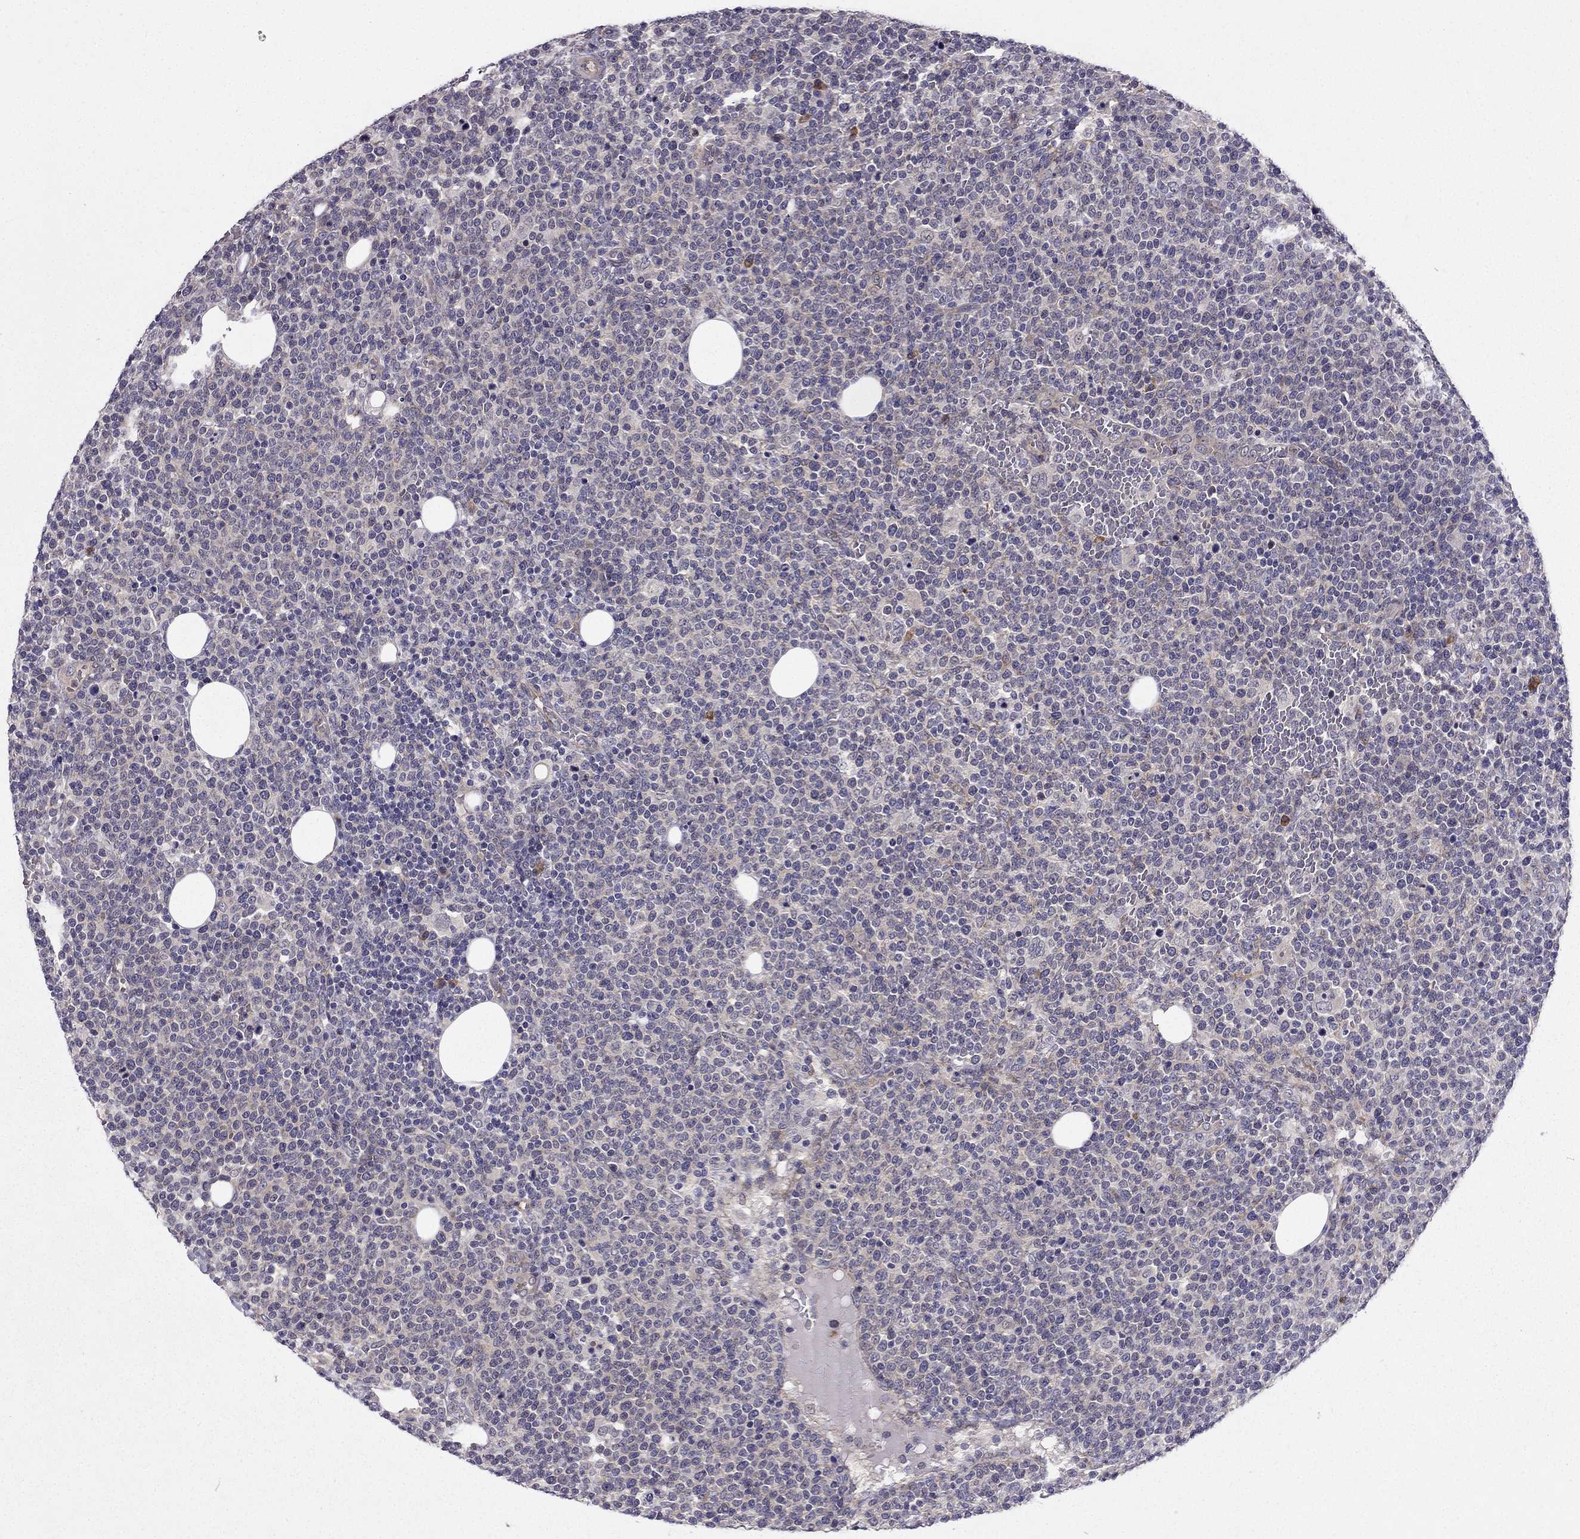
{"staining": {"intensity": "negative", "quantity": "none", "location": "none"}, "tissue": "lymphoma", "cell_type": "Tumor cells", "image_type": "cancer", "snomed": [{"axis": "morphology", "description": "Malignant lymphoma, non-Hodgkin's type, High grade"}, {"axis": "topography", "description": "Lymph node"}], "caption": "High-grade malignant lymphoma, non-Hodgkin's type was stained to show a protein in brown. There is no significant staining in tumor cells. The staining was performed using DAB (3,3'-diaminobenzidine) to visualize the protein expression in brown, while the nuclei were stained in blue with hematoxylin (Magnification: 20x).", "gene": "ARHGEF28", "patient": {"sex": "male", "age": 61}}